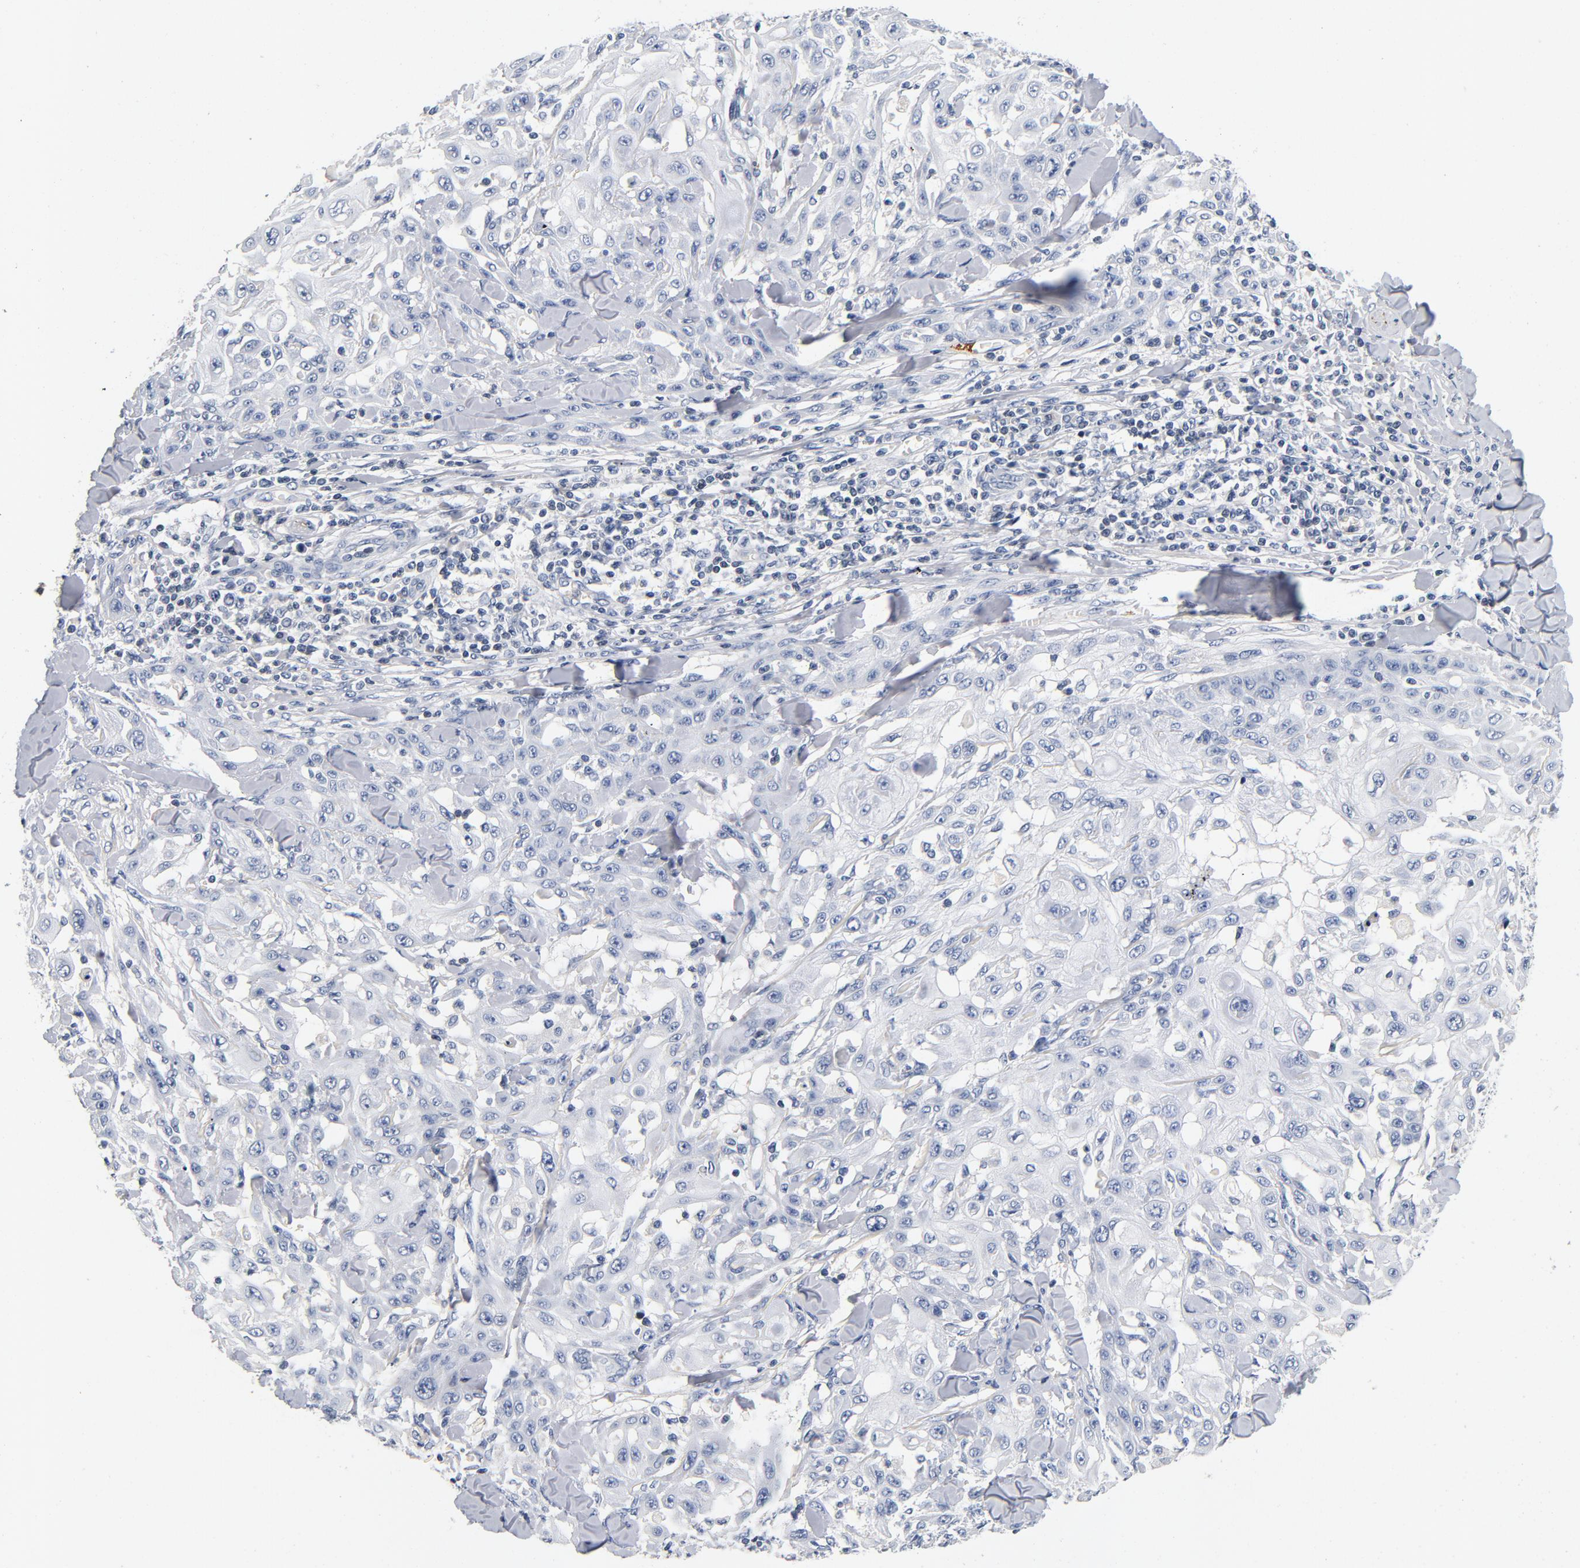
{"staining": {"intensity": "negative", "quantity": "none", "location": "none"}, "tissue": "skin cancer", "cell_type": "Tumor cells", "image_type": "cancer", "snomed": [{"axis": "morphology", "description": "Squamous cell carcinoma, NOS"}, {"axis": "topography", "description": "Skin"}], "caption": "This is an immunohistochemistry (IHC) micrograph of human skin squamous cell carcinoma. There is no expression in tumor cells.", "gene": "PIM1", "patient": {"sex": "male", "age": 24}}